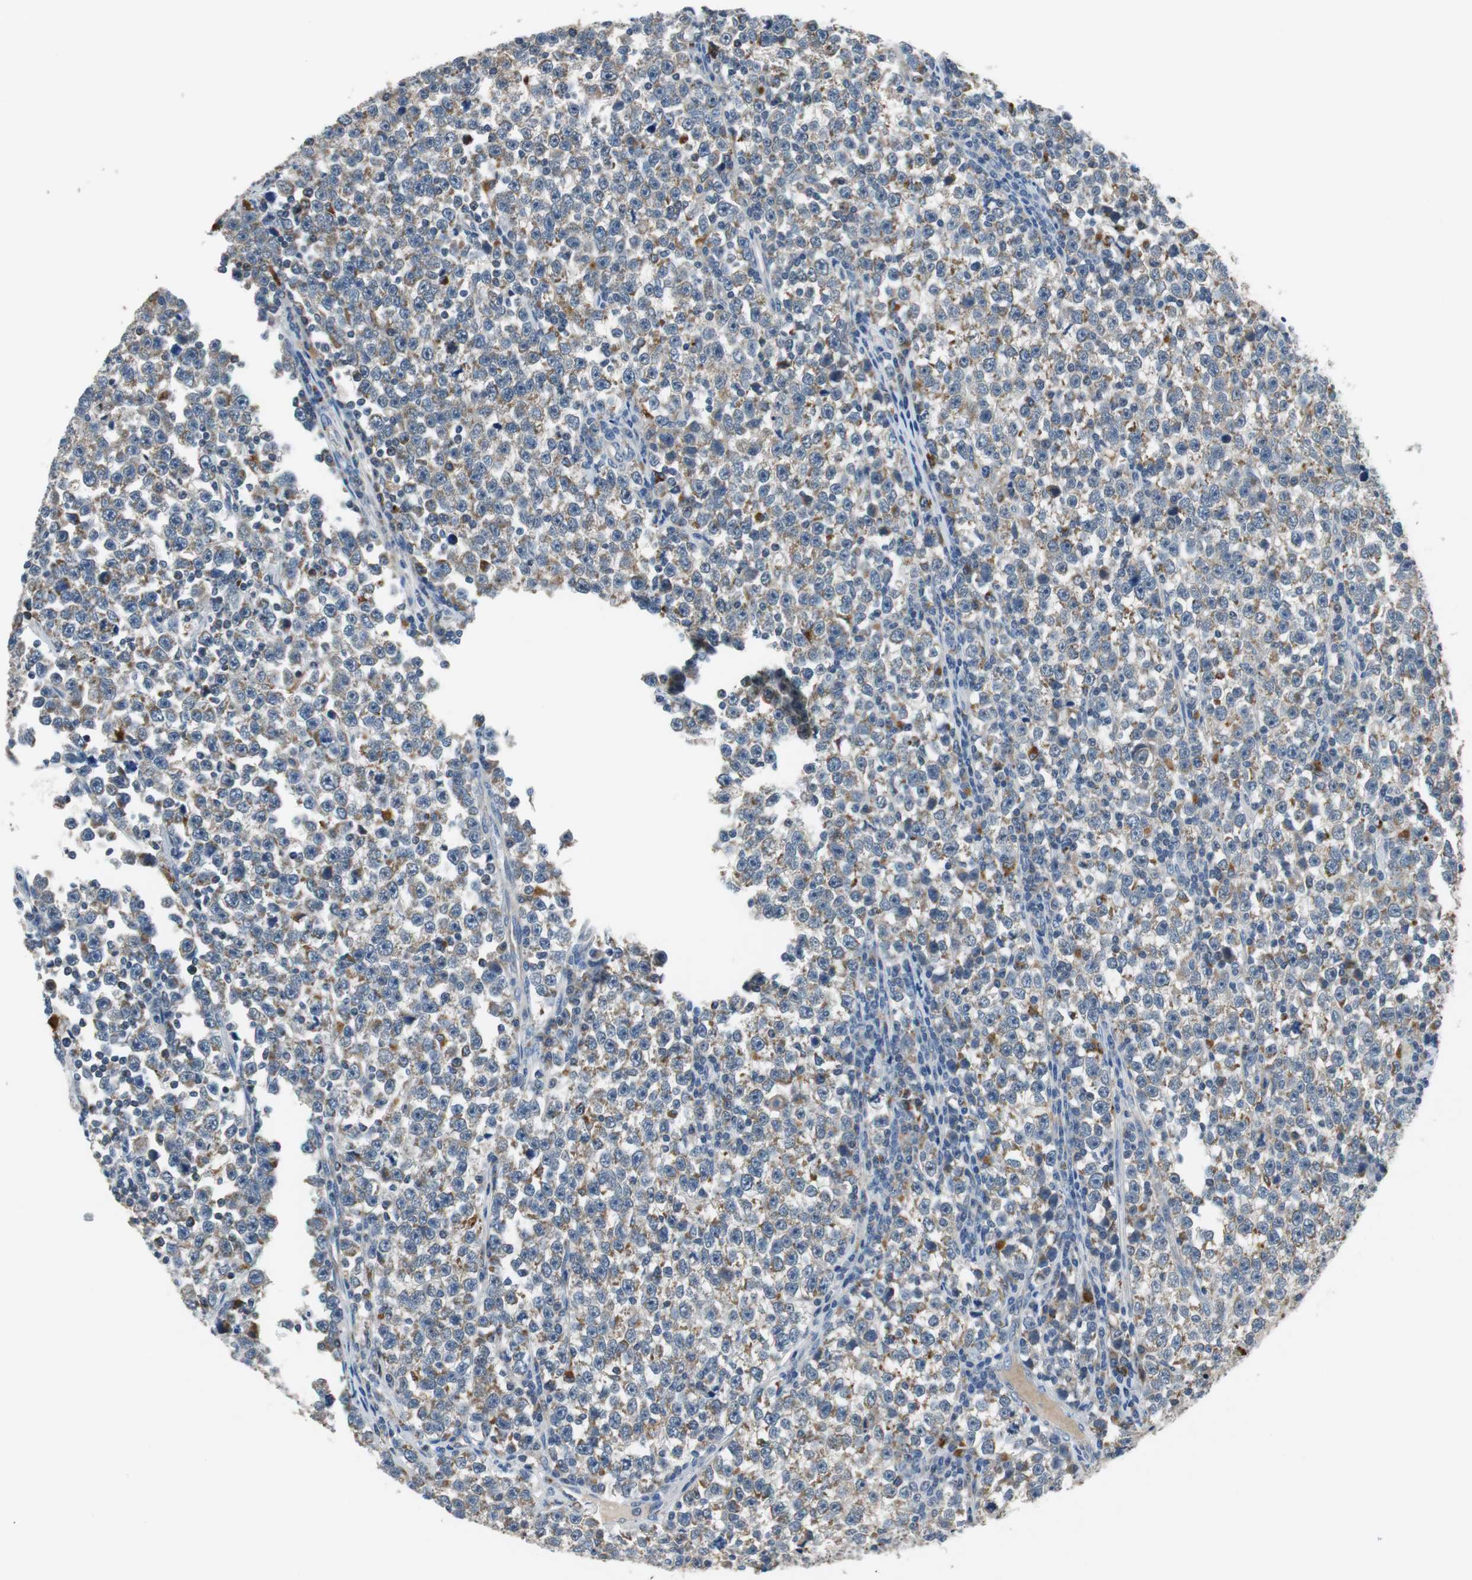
{"staining": {"intensity": "weak", "quantity": "25%-75%", "location": "cytoplasmic/membranous"}, "tissue": "testis cancer", "cell_type": "Tumor cells", "image_type": "cancer", "snomed": [{"axis": "morphology", "description": "Seminoma, NOS"}, {"axis": "topography", "description": "Testis"}], "caption": "High-power microscopy captured an immunohistochemistry (IHC) photomicrograph of testis seminoma, revealing weak cytoplasmic/membranous staining in approximately 25%-75% of tumor cells.", "gene": "NLGN1", "patient": {"sex": "male", "age": 43}}